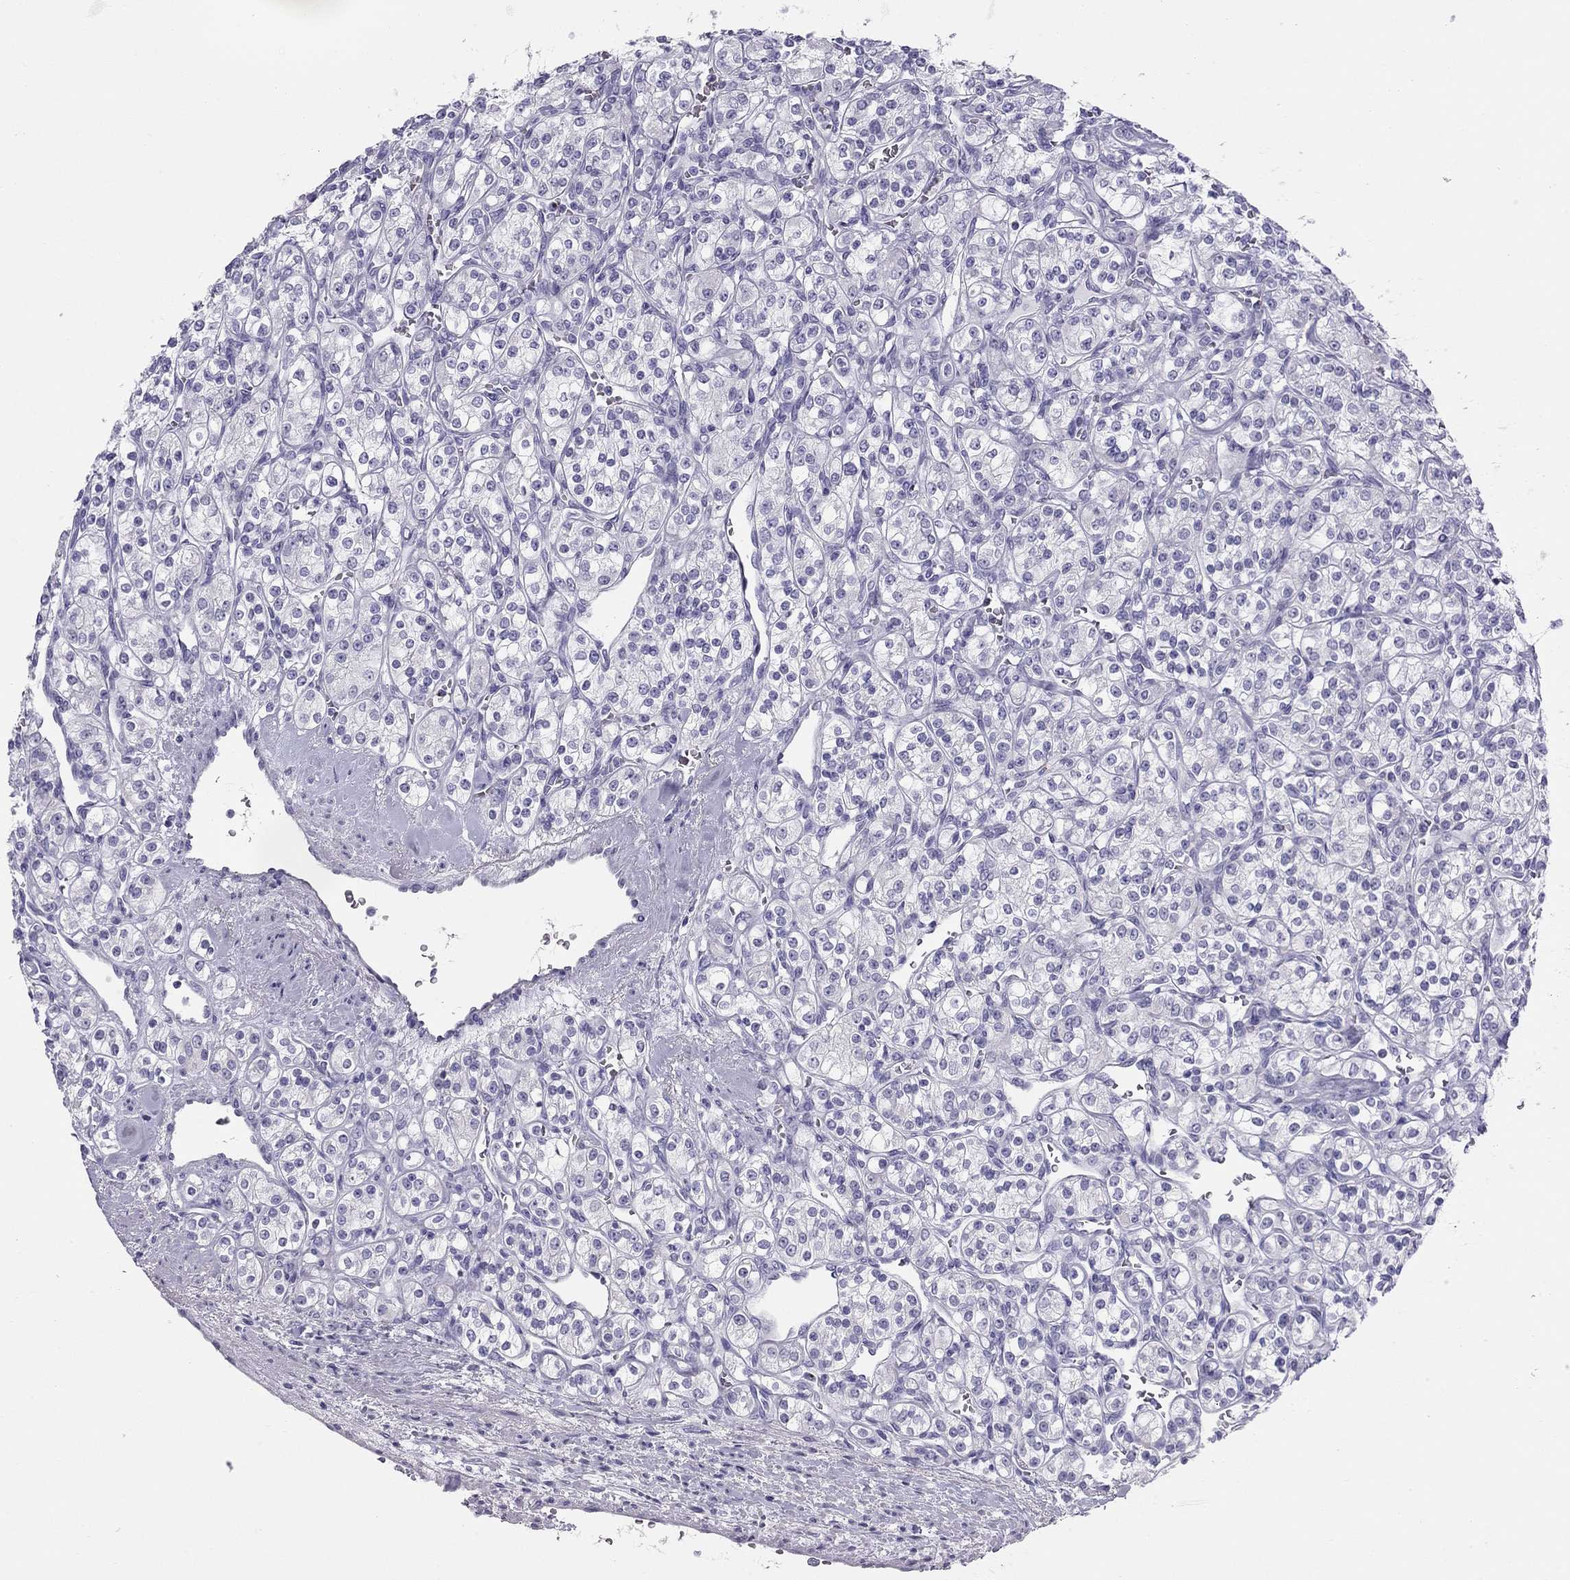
{"staining": {"intensity": "negative", "quantity": "none", "location": "none"}, "tissue": "renal cancer", "cell_type": "Tumor cells", "image_type": "cancer", "snomed": [{"axis": "morphology", "description": "Adenocarcinoma, NOS"}, {"axis": "topography", "description": "Kidney"}], "caption": "Tumor cells are negative for brown protein staining in renal cancer (adenocarcinoma).", "gene": "TRPM3", "patient": {"sex": "male", "age": 77}}